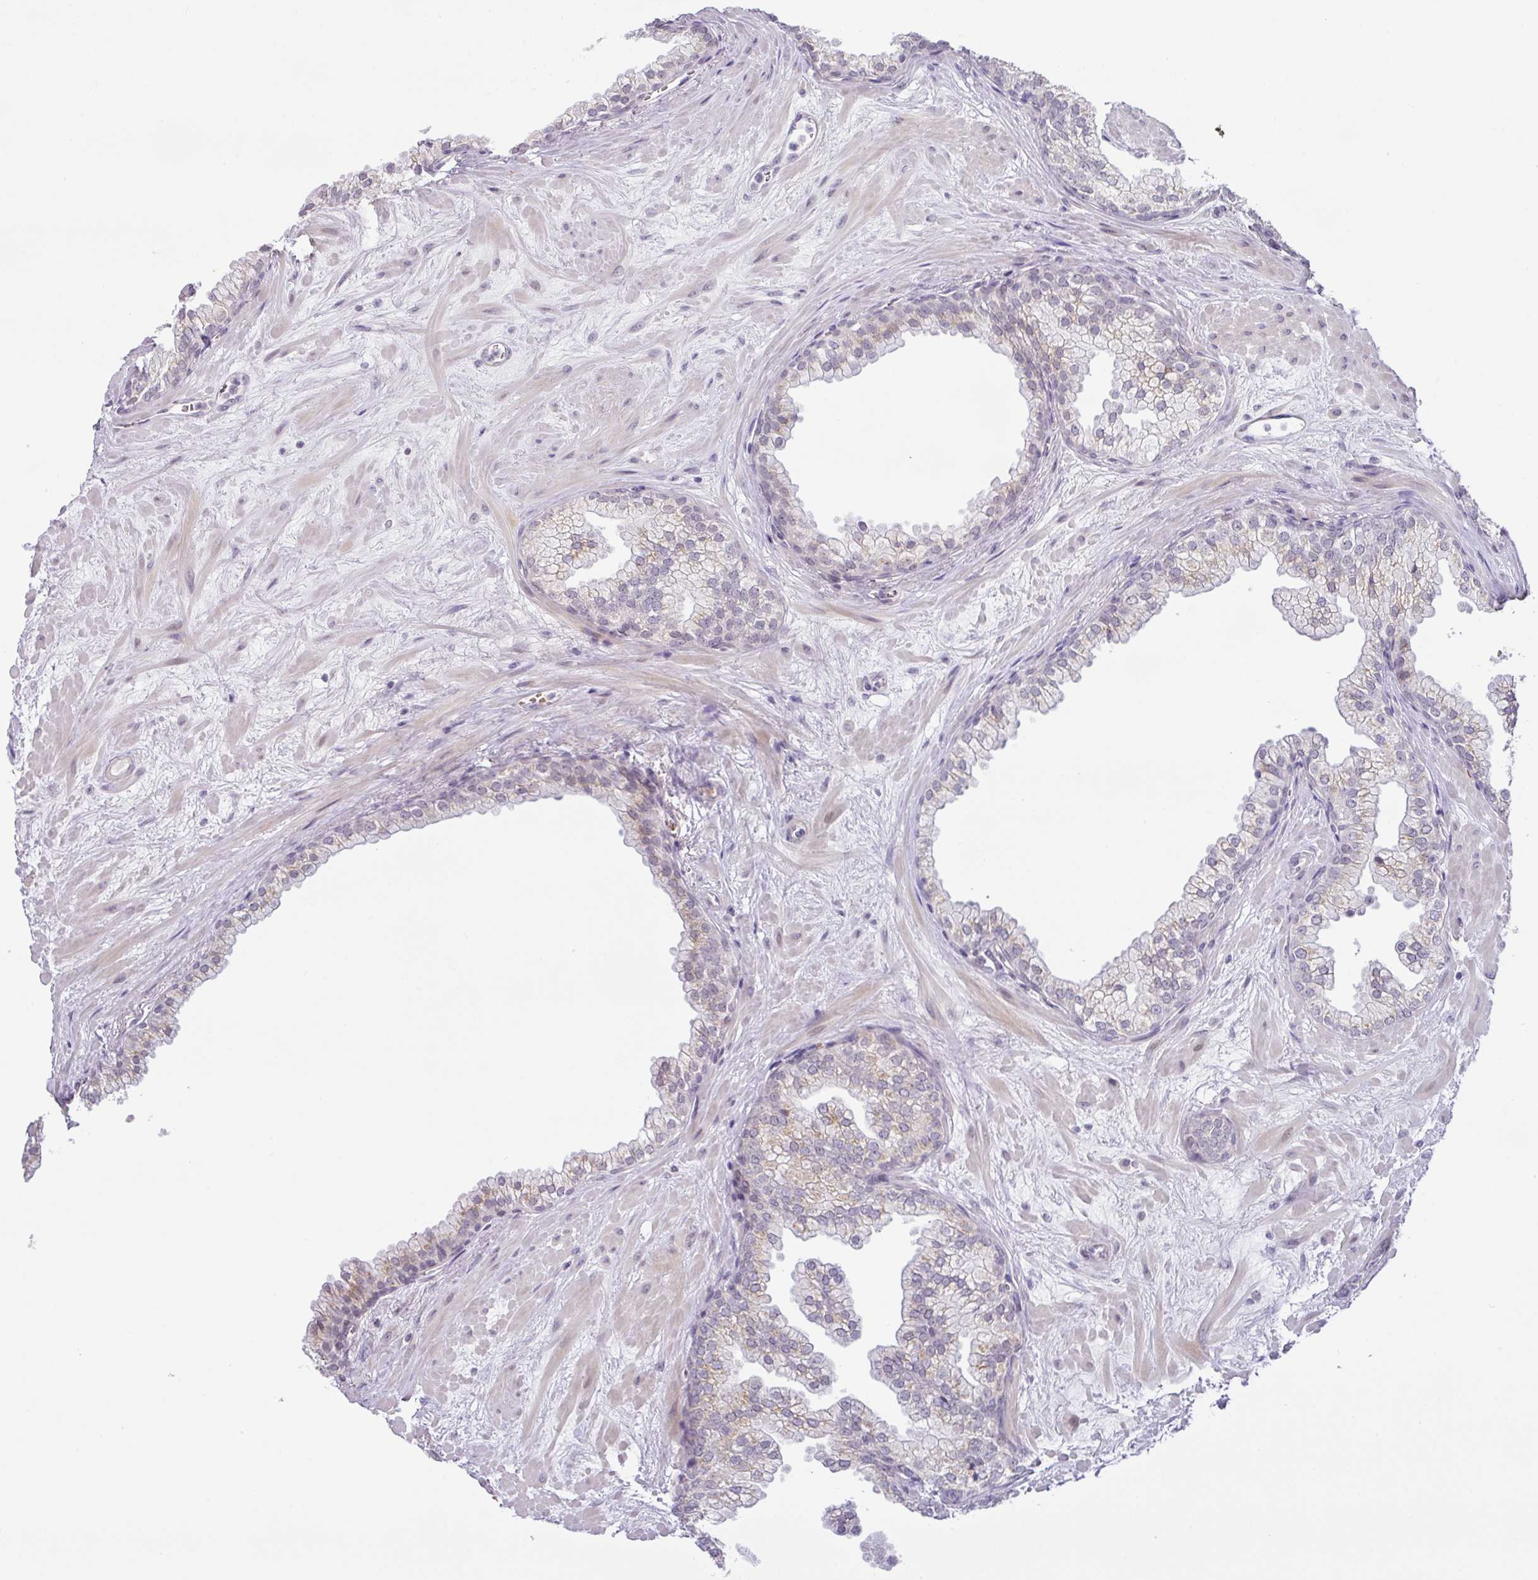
{"staining": {"intensity": "weak", "quantity": "25%-75%", "location": "cytoplasmic/membranous"}, "tissue": "prostate", "cell_type": "Glandular cells", "image_type": "normal", "snomed": [{"axis": "morphology", "description": "Normal tissue, NOS"}, {"axis": "topography", "description": "Prostate"}, {"axis": "topography", "description": "Peripheral nerve tissue"}], "caption": "Glandular cells exhibit low levels of weak cytoplasmic/membranous staining in approximately 25%-75% of cells in benign prostate.", "gene": "PARP2", "patient": {"sex": "male", "age": 61}}